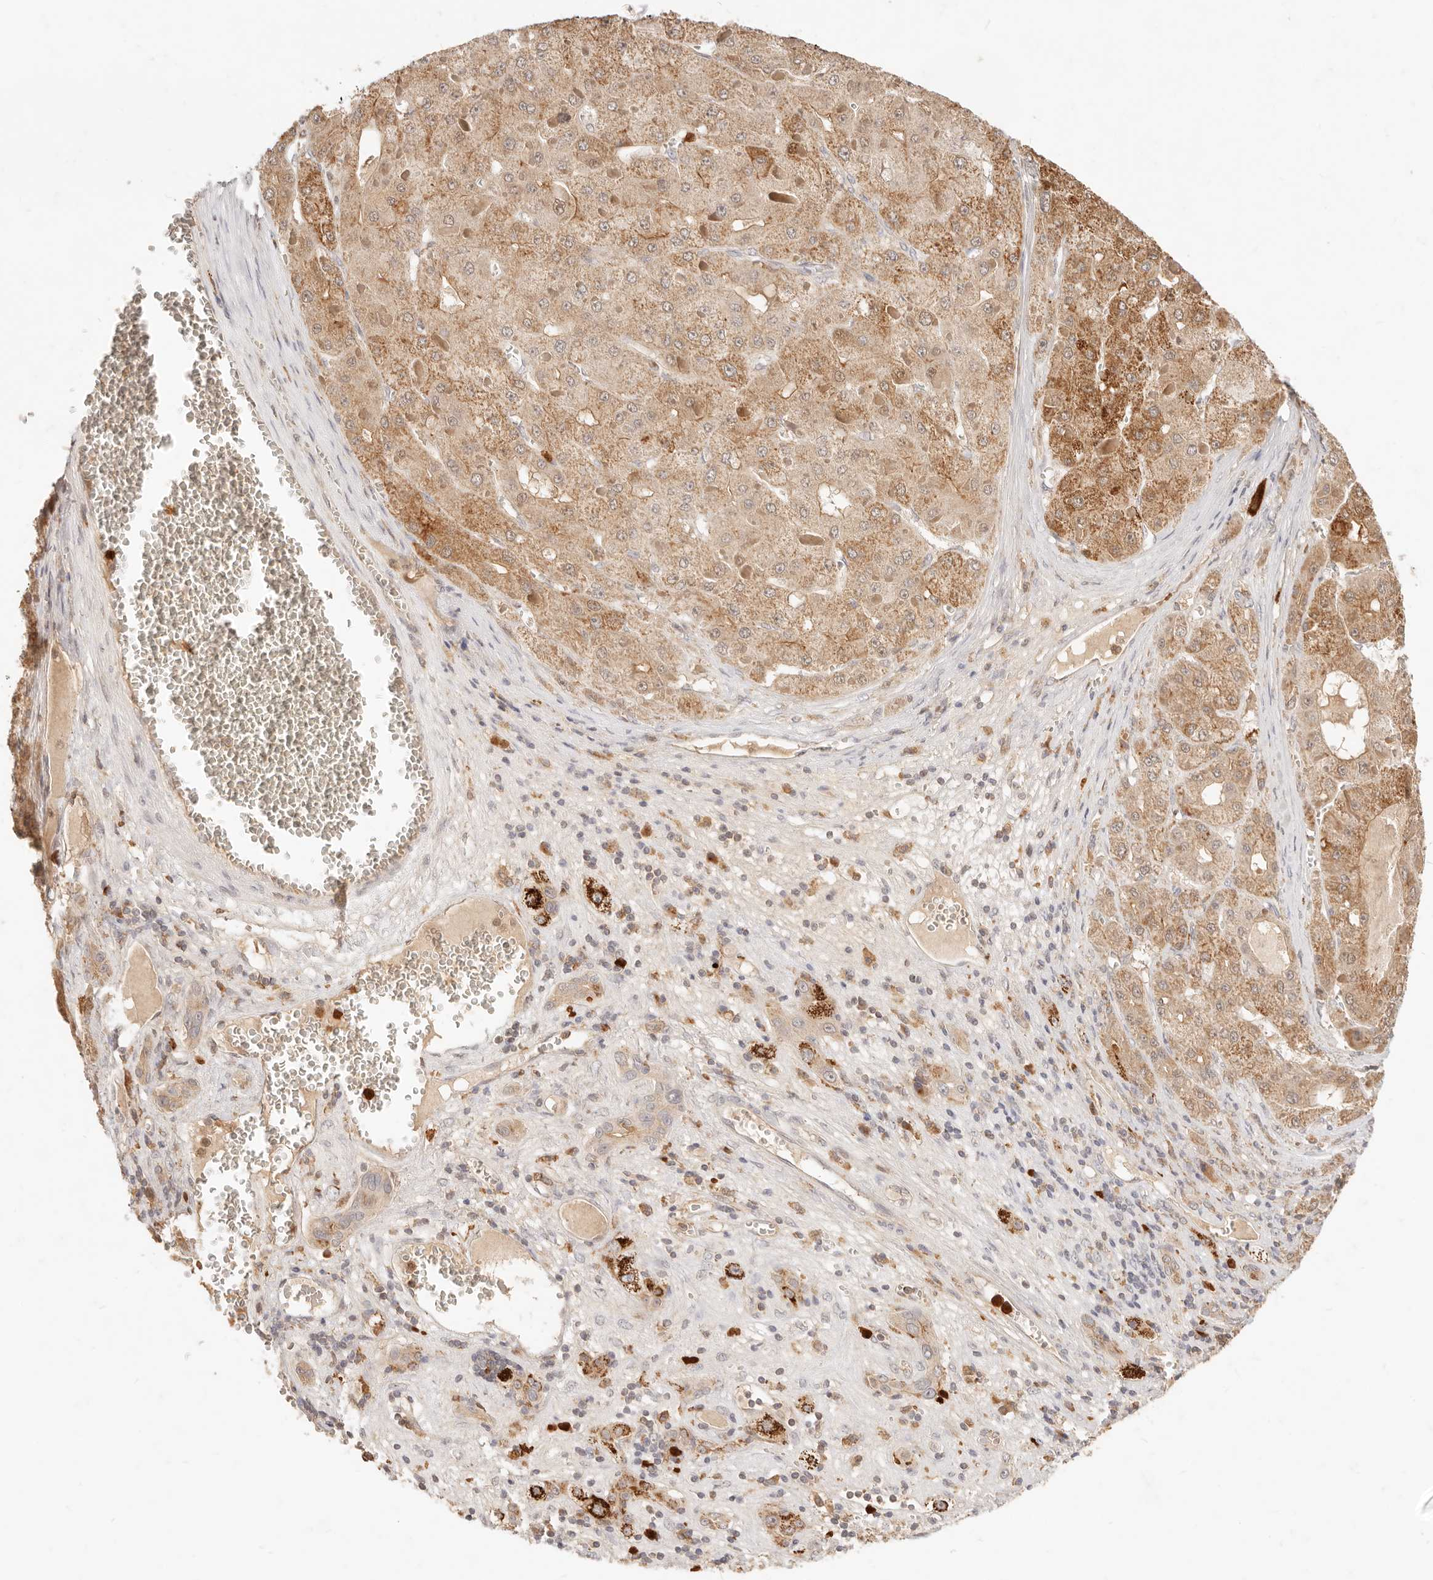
{"staining": {"intensity": "moderate", "quantity": ">75%", "location": "cytoplasmic/membranous"}, "tissue": "liver cancer", "cell_type": "Tumor cells", "image_type": "cancer", "snomed": [{"axis": "morphology", "description": "Carcinoma, Hepatocellular, NOS"}, {"axis": "topography", "description": "Liver"}], "caption": "Protein staining of liver hepatocellular carcinoma tissue reveals moderate cytoplasmic/membranous positivity in about >75% of tumor cells. Using DAB (brown) and hematoxylin (blue) stains, captured at high magnification using brightfield microscopy.", "gene": "TMTC2", "patient": {"sex": "female", "age": 73}}